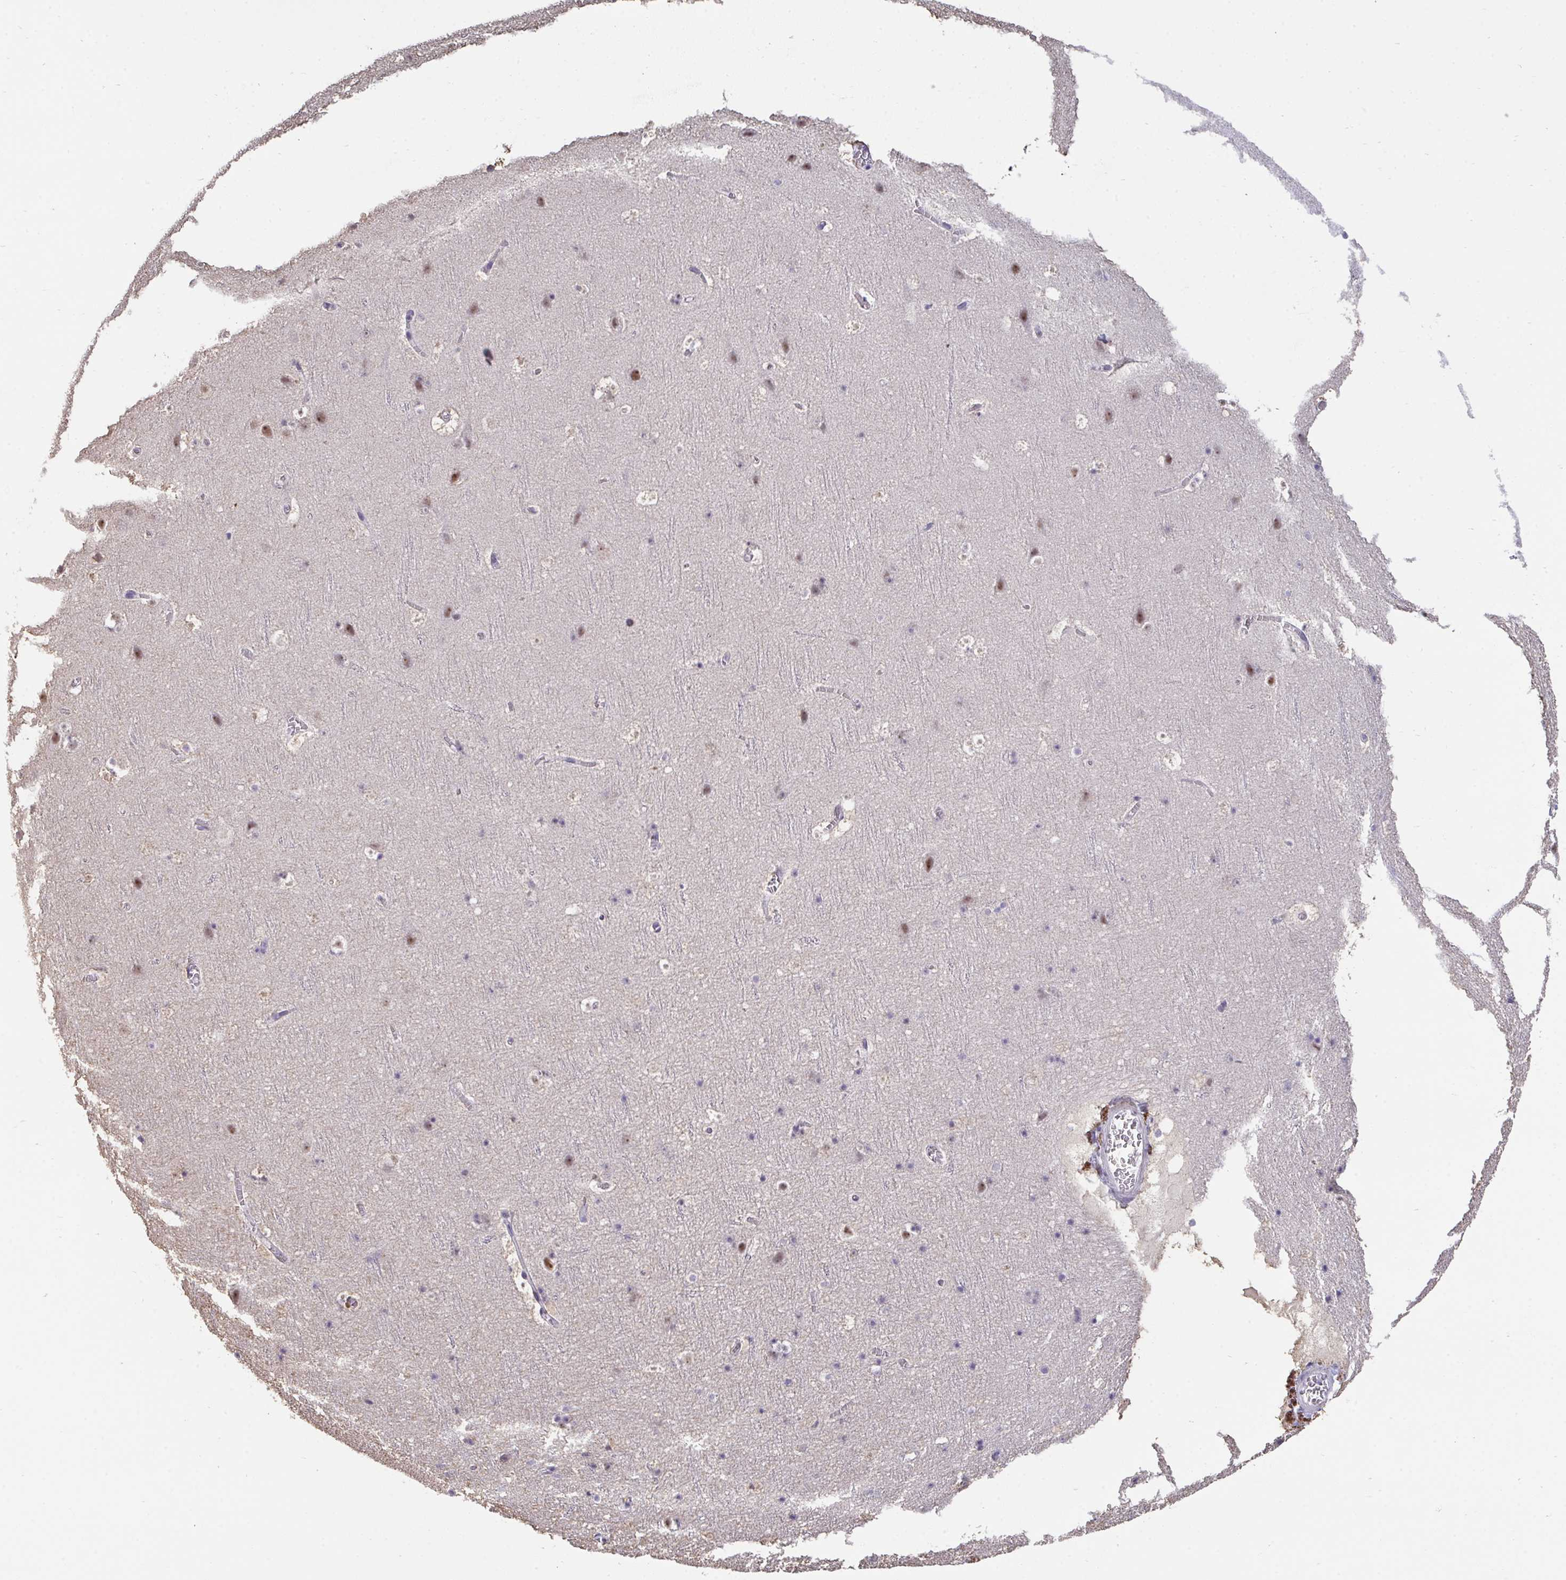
{"staining": {"intensity": "negative", "quantity": "none", "location": "none"}, "tissue": "cerebral cortex", "cell_type": "Endothelial cells", "image_type": "normal", "snomed": [{"axis": "morphology", "description": "Normal tissue, NOS"}, {"axis": "topography", "description": "Cerebral cortex"}], "caption": "The photomicrograph demonstrates no significant positivity in endothelial cells of cerebral cortex. (IHC, brightfield microscopy, high magnification).", "gene": "SENP3", "patient": {"sex": "female", "age": 42}}